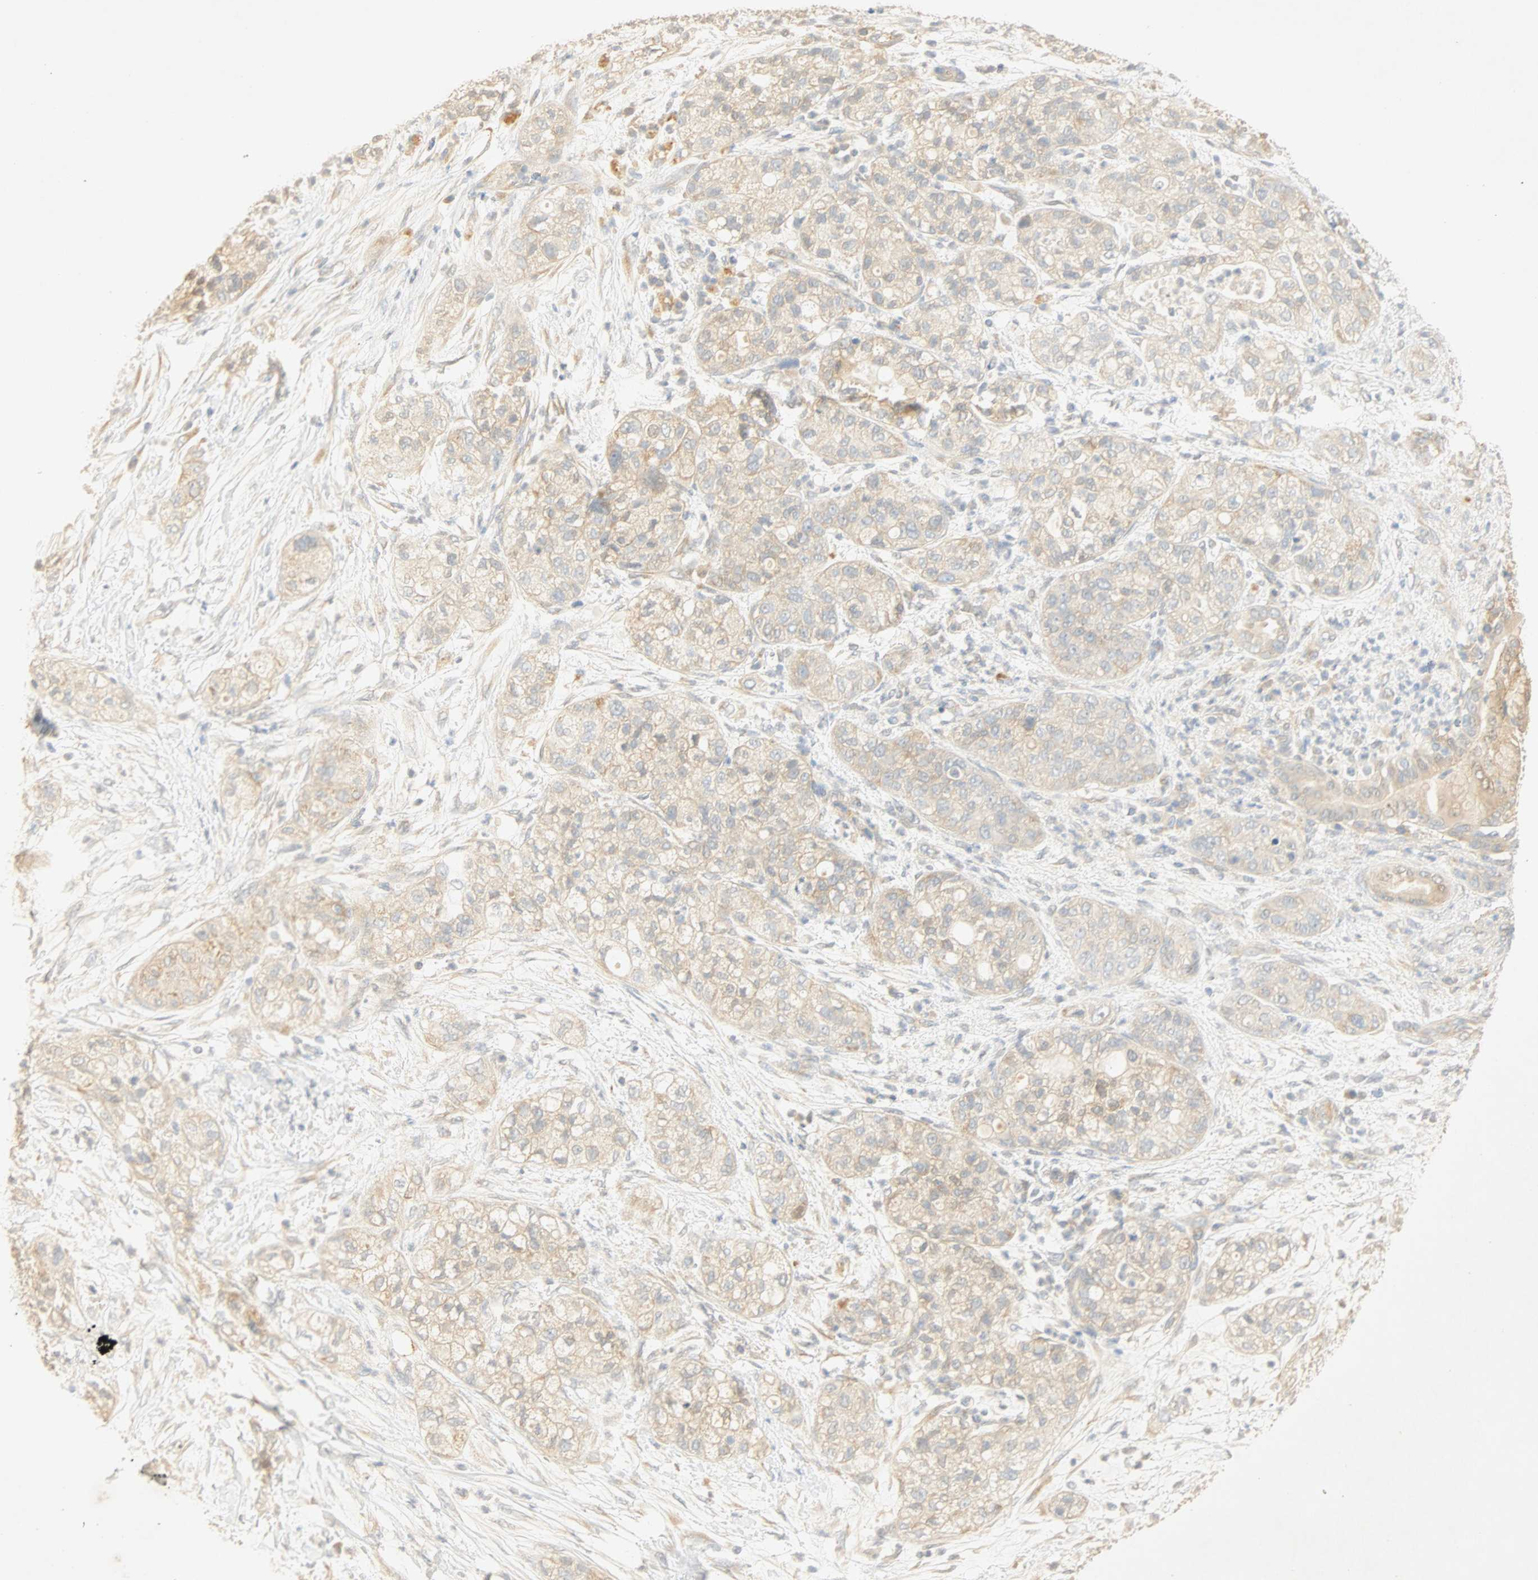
{"staining": {"intensity": "weak", "quantity": "25%-75%", "location": "cytoplasmic/membranous"}, "tissue": "pancreatic cancer", "cell_type": "Tumor cells", "image_type": "cancer", "snomed": [{"axis": "morphology", "description": "Adenocarcinoma, NOS"}, {"axis": "topography", "description": "Pancreas"}], "caption": "High-power microscopy captured an IHC histopathology image of adenocarcinoma (pancreatic), revealing weak cytoplasmic/membranous expression in about 25%-75% of tumor cells.", "gene": "SELENBP1", "patient": {"sex": "female", "age": 78}}